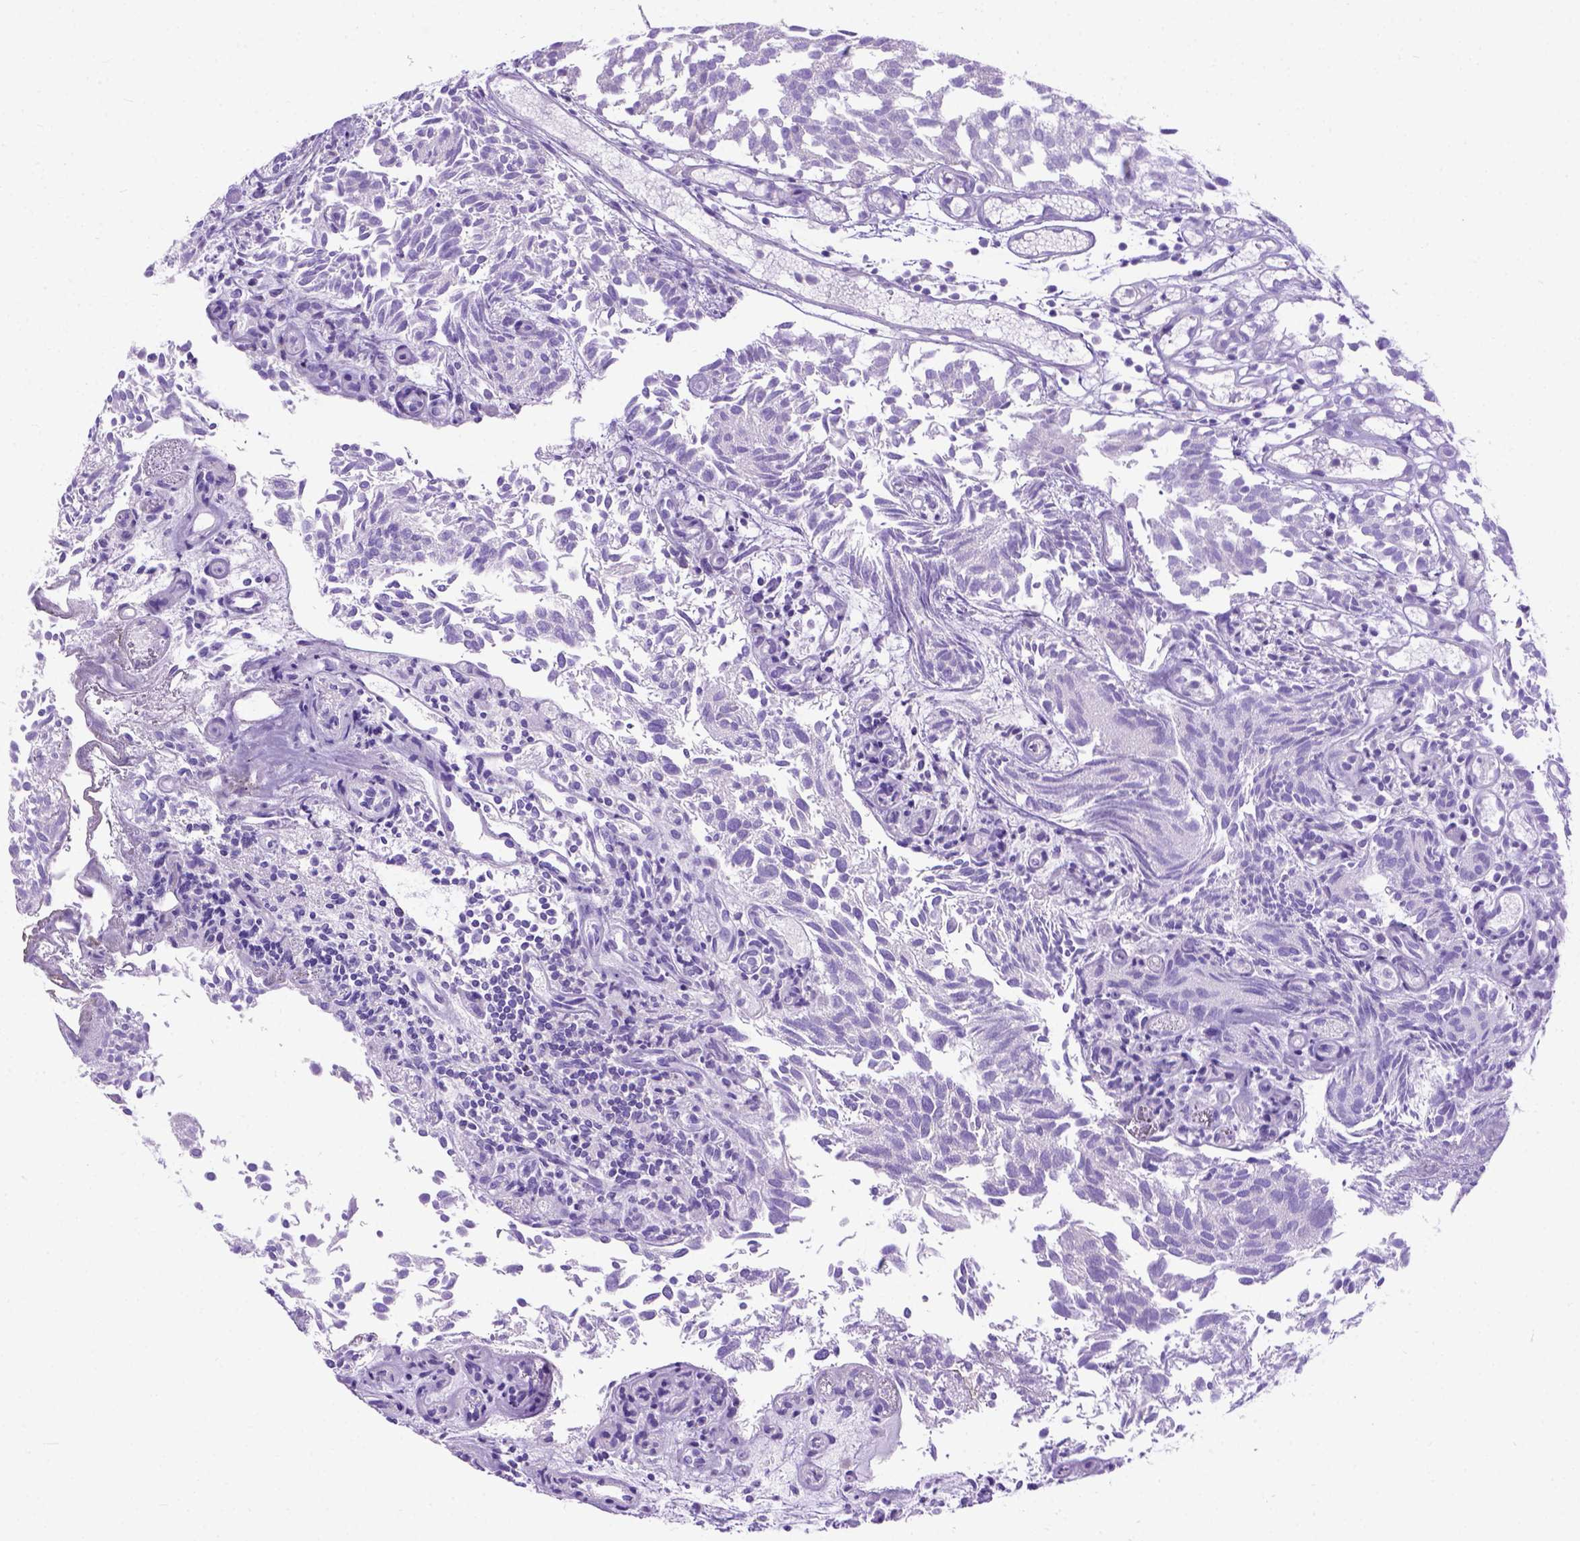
{"staining": {"intensity": "negative", "quantity": "none", "location": "none"}, "tissue": "urothelial cancer", "cell_type": "Tumor cells", "image_type": "cancer", "snomed": [{"axis": "morphology", "description": "Urothelial carcinoma, Low grade"}, {"axis": "topography", "description": "Urinary bladder"}], "caption": "A micrograph of urothelial carcinoma (low-grade) stained for a protein shows no brown staining in tumor cells.", "gene": "ODAD3", "patient": {"sex": "male", "age": 70}}